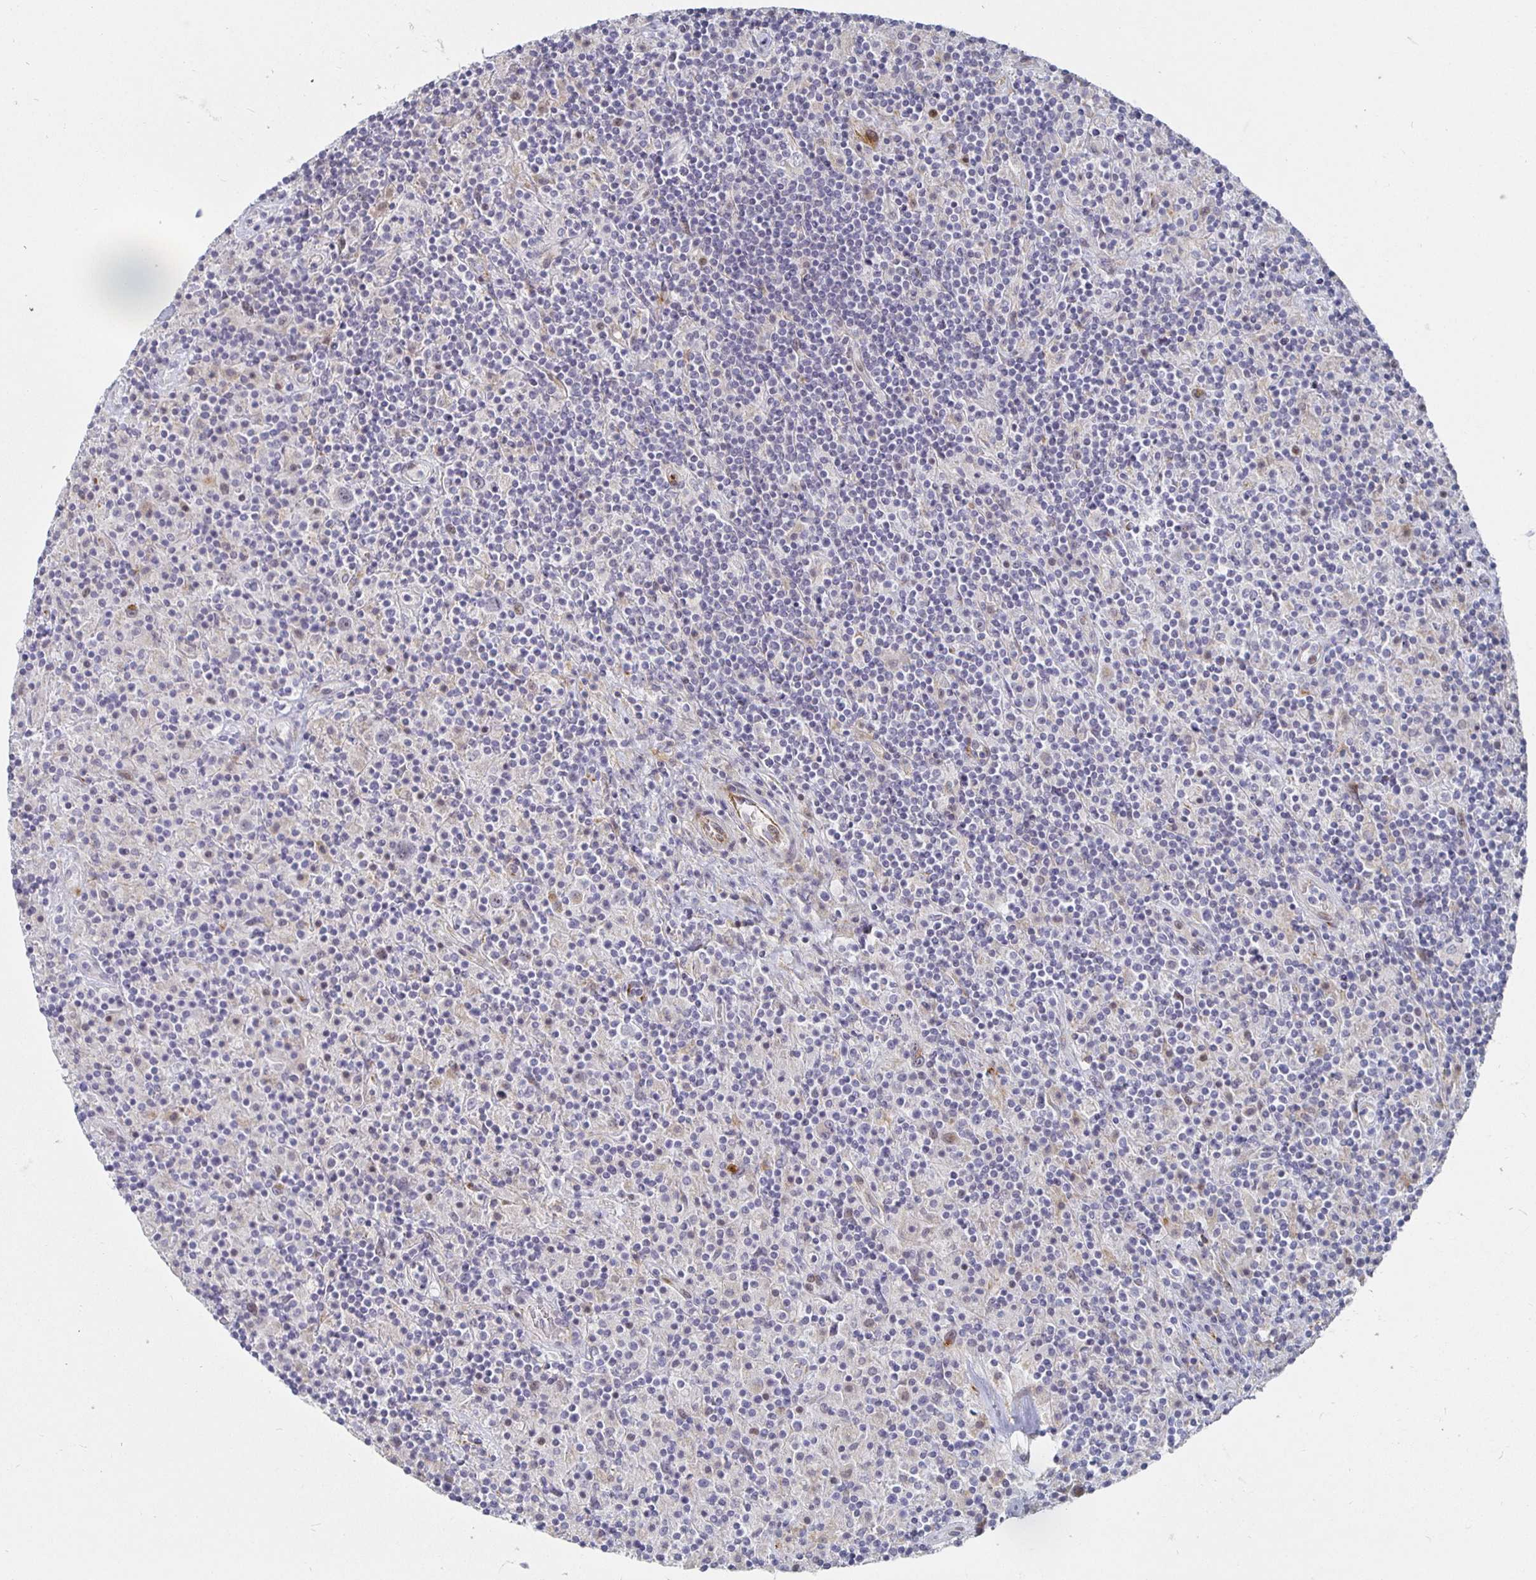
{"staining": {"intensity": "negative", "quantity": "none", "location": "none"}, "tissue": "lymphoma", "cell_type": "Tumor cells", "image_type": "cancer", "snomed": [{"axis": "morphology", "description": "Hodgkin's disease, NOS"}, {"axis": "topography", "description": "Lymph node"}], "caption": "IHC photomicrograph of neoplastic tissue: human lymphoma stained with DAB reveals no significant protein staining in tumor cells.", "gene": "S100G", "patient": {"sex": "male", "age": 70}}